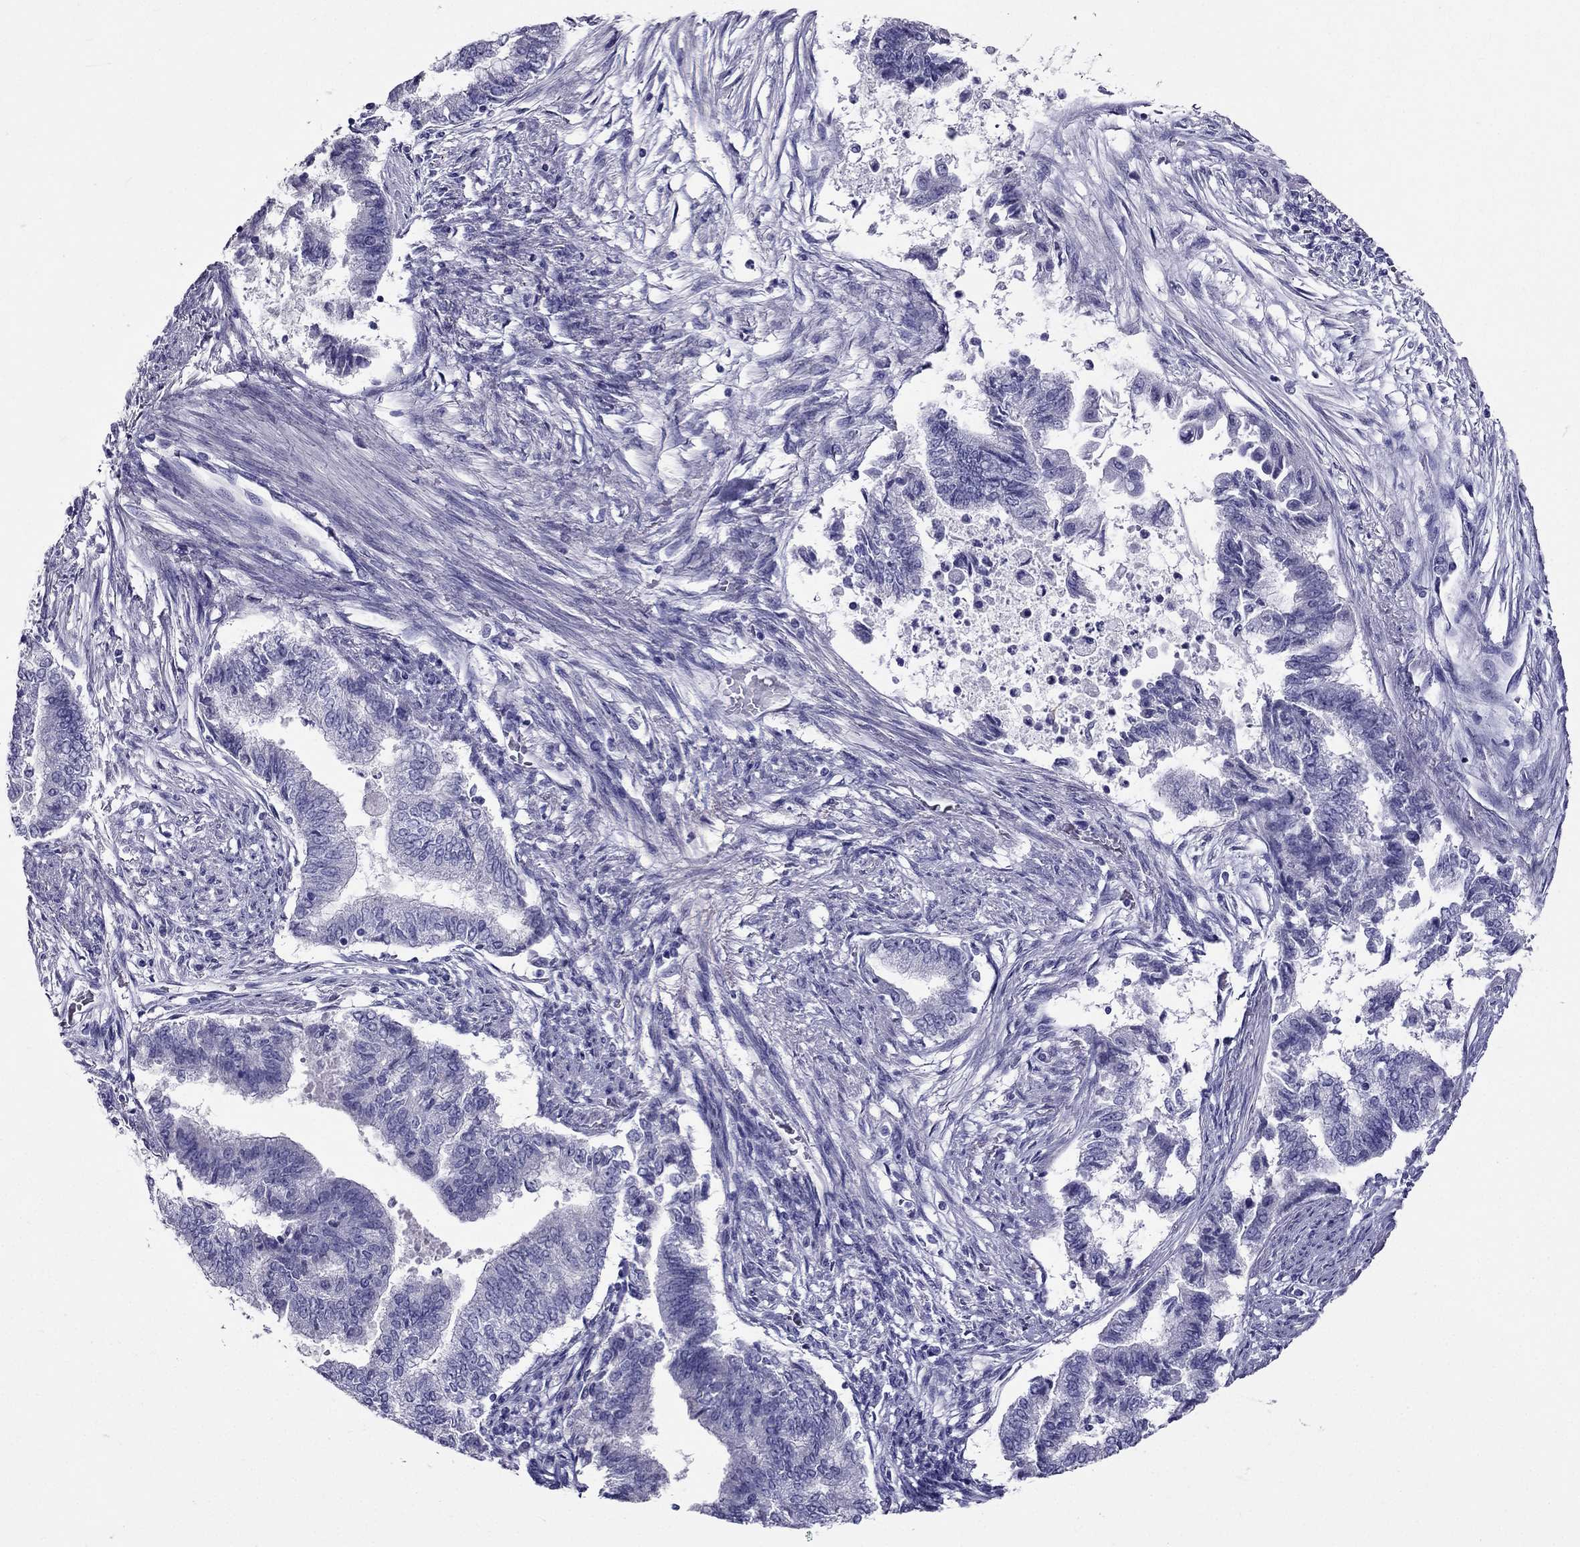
{"staining": {"intensity": "negative", "quantity": "none", "location": "none"}, "tissue": "endometrial cancer", "cell_type": "Tumor cells", "image_type": "cancer", "snomed": [{"axis": "morphology", "description": "Adenocarcinoma, NOS"}, {"axis": "topography", "description": "Endometrium"}], "caption": "Tumor cells are negative for brown protein staining in adenocarcinoma (endometrial).", "gene": "ZNF541", "patient": {"sex": "female", "age": 65}}